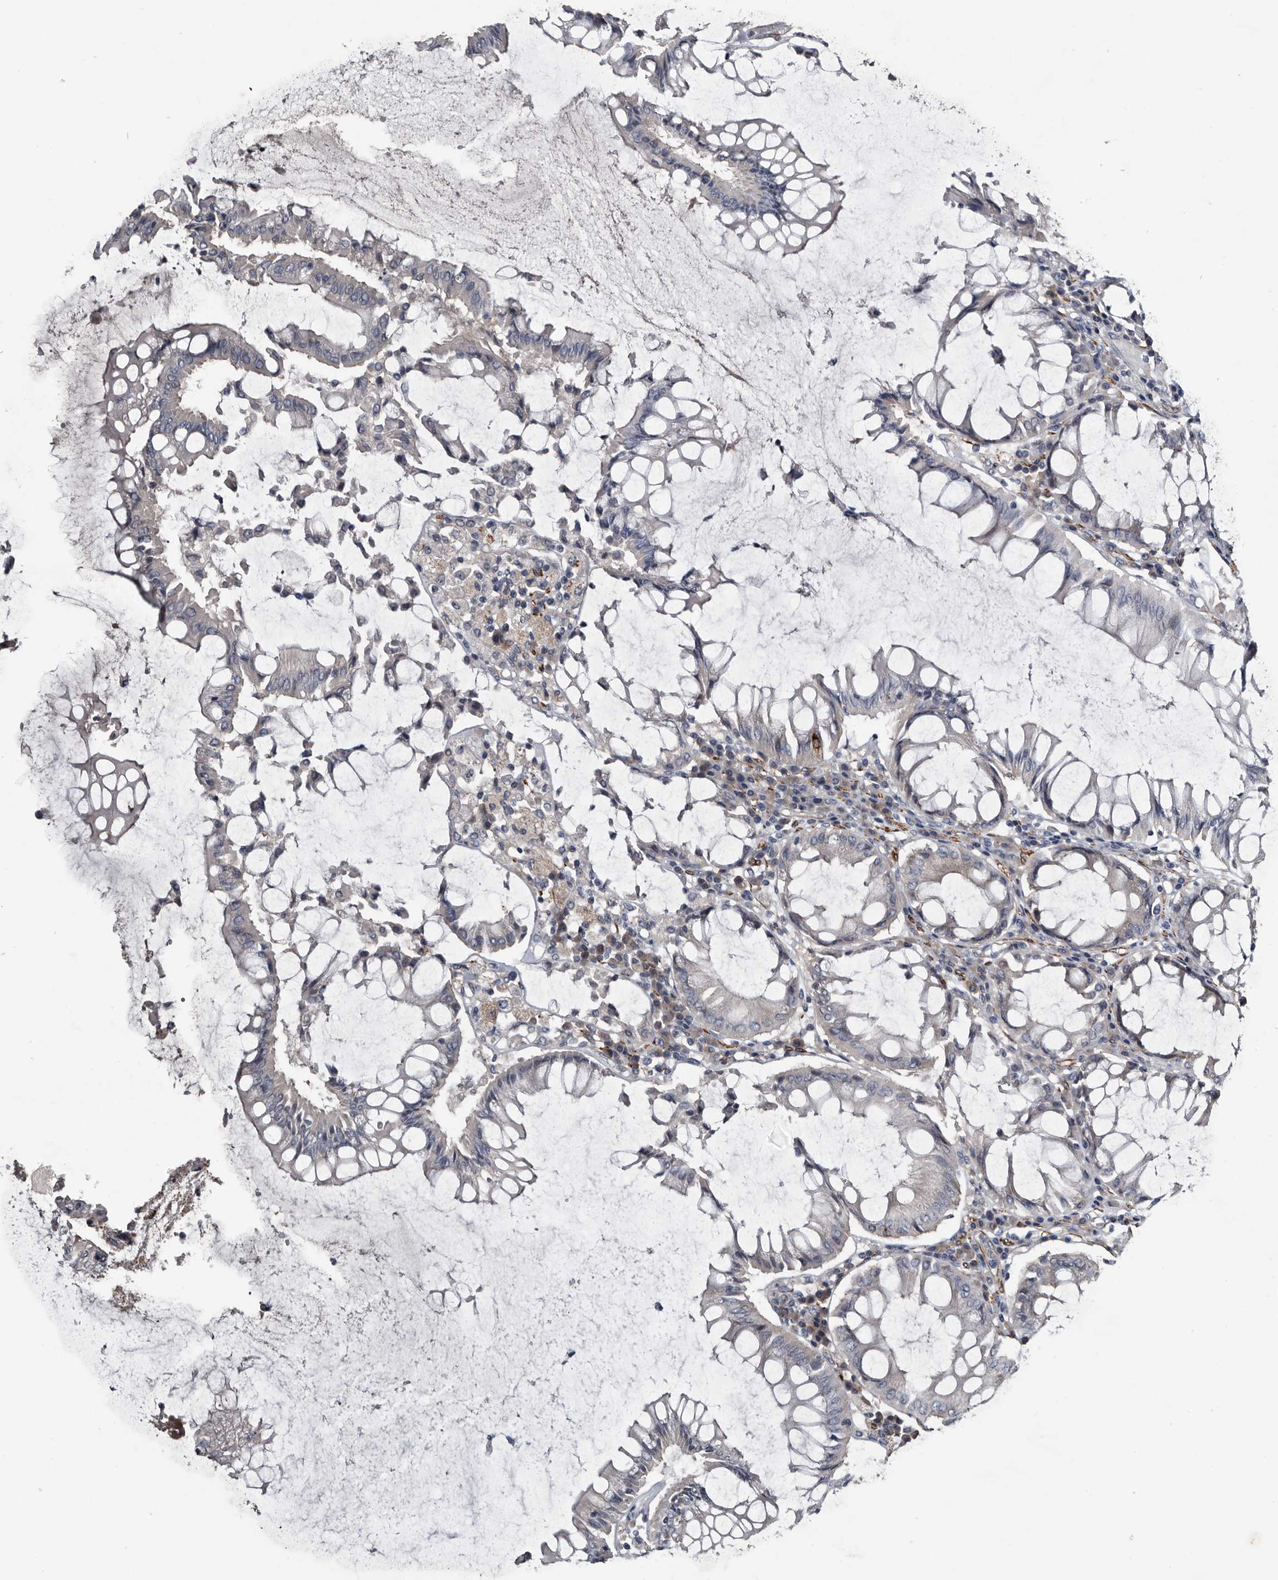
{"staining": {"intensity": "negative", "quantity": "none", "location": "none"}, "tissue": "colorectal cancer", "cell_type": "Tumor cells", "image_type": "cancer", "snomed": [{"axis": "morphology", "description": "Adenocarcinoma, NOS"}, {"axis": "topography", "description": "Rectum"}], "caption": "Tumor cells are negative for brown protein staining in colorectal cancer (adenocarcinoma). (Stains: DAB IHC with hematoxylin counter stain, Microscopy: brightfield microscopy at high magnification).", "gene": "IARS1", "patient": {"sex": "male", "age": 84}}